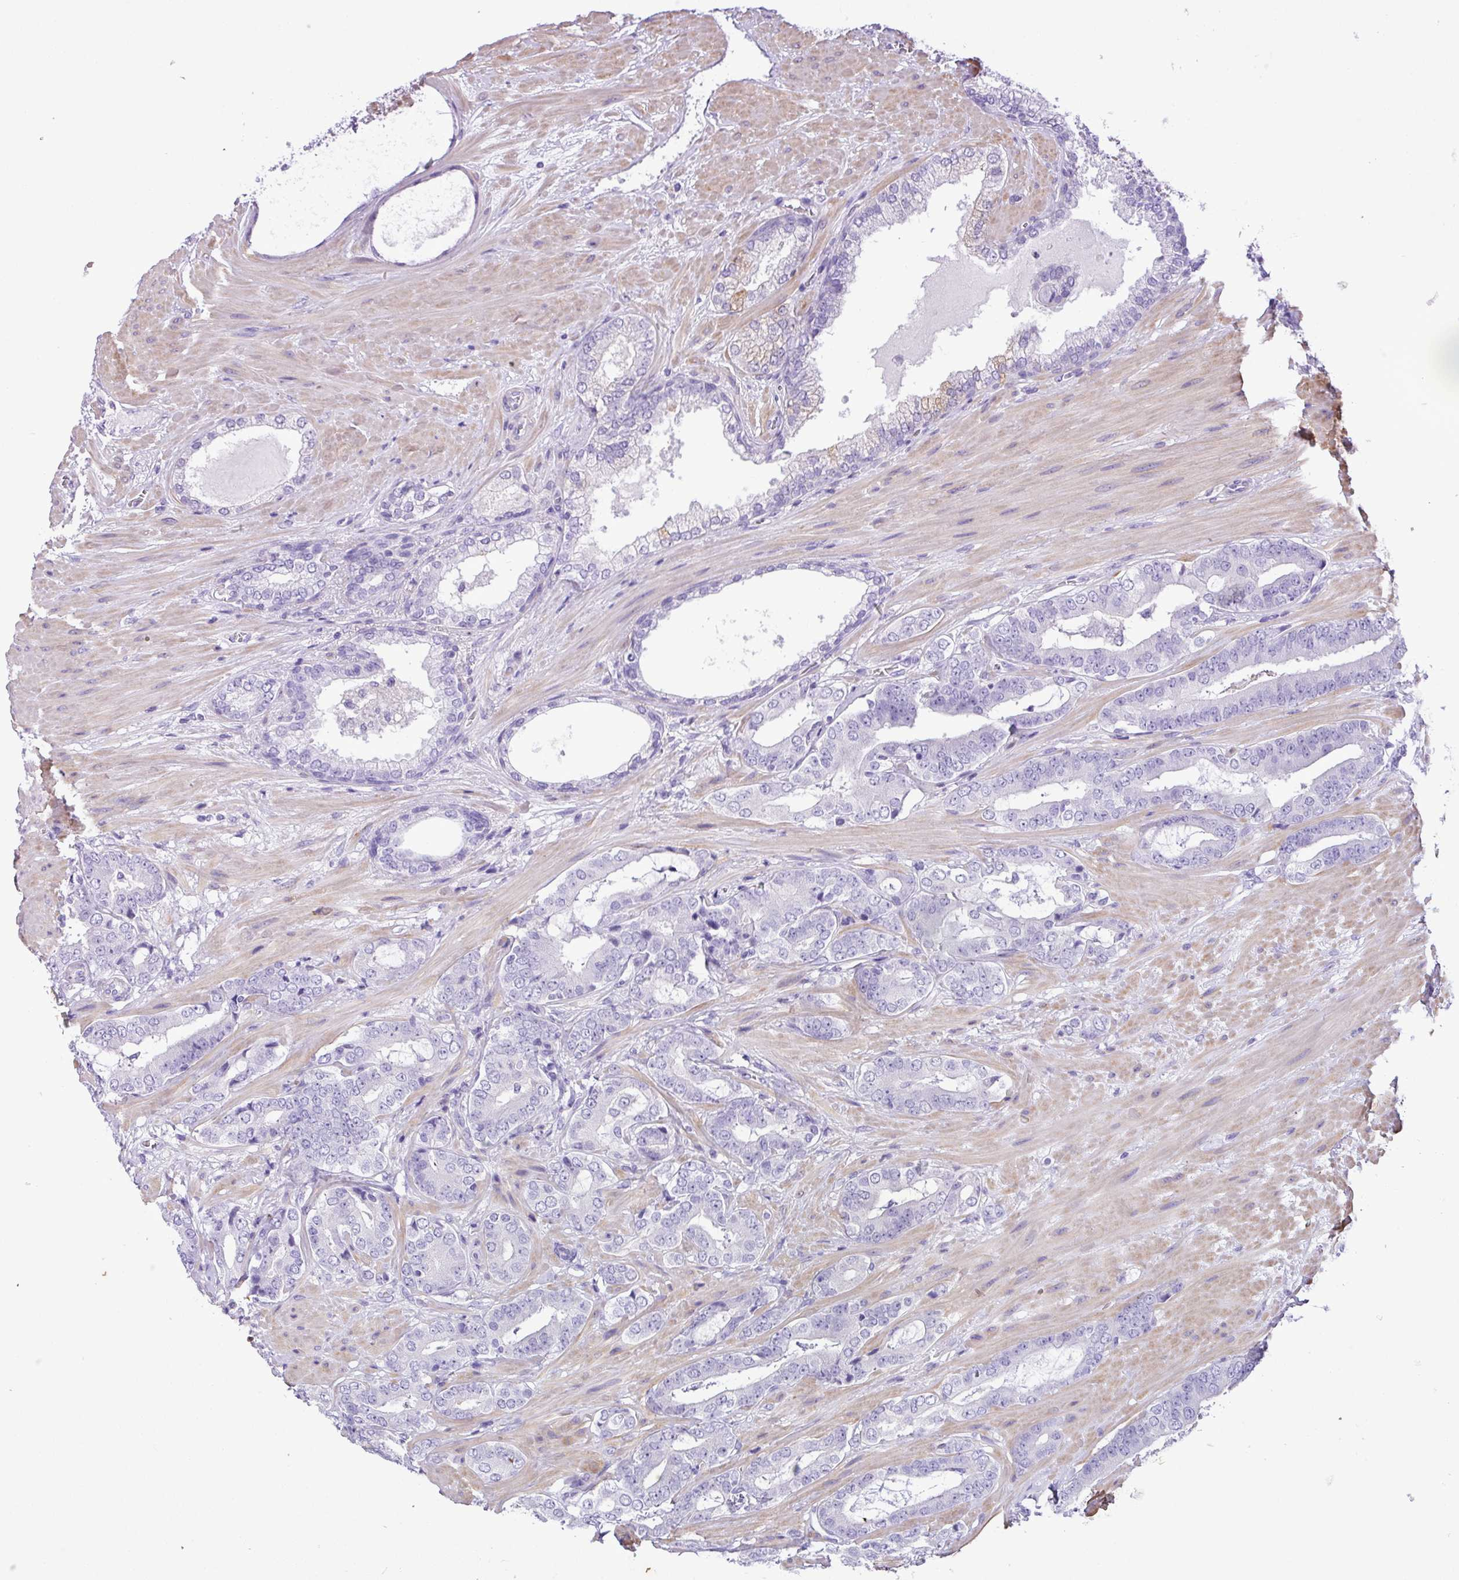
{"staining": {"intensity": "negative", "quantity": "none", "location": "none"}, "tissue": "prostate cancer", "cell_type": "Tumor cells", "image_type": "cancer", "snomed": [{"axis": "morphology", "description": "Adenocarcinoma, Low grade"}, {"axis": "topography", "description": "Prostate"}], "caption": "DAB immunohistochemical staining of prostate adenocarcinoma (low-grade) reveals no significant staining in tumor cells.", "gene": "ZNF334", "patient": {"sex": "male", "age": 61}}